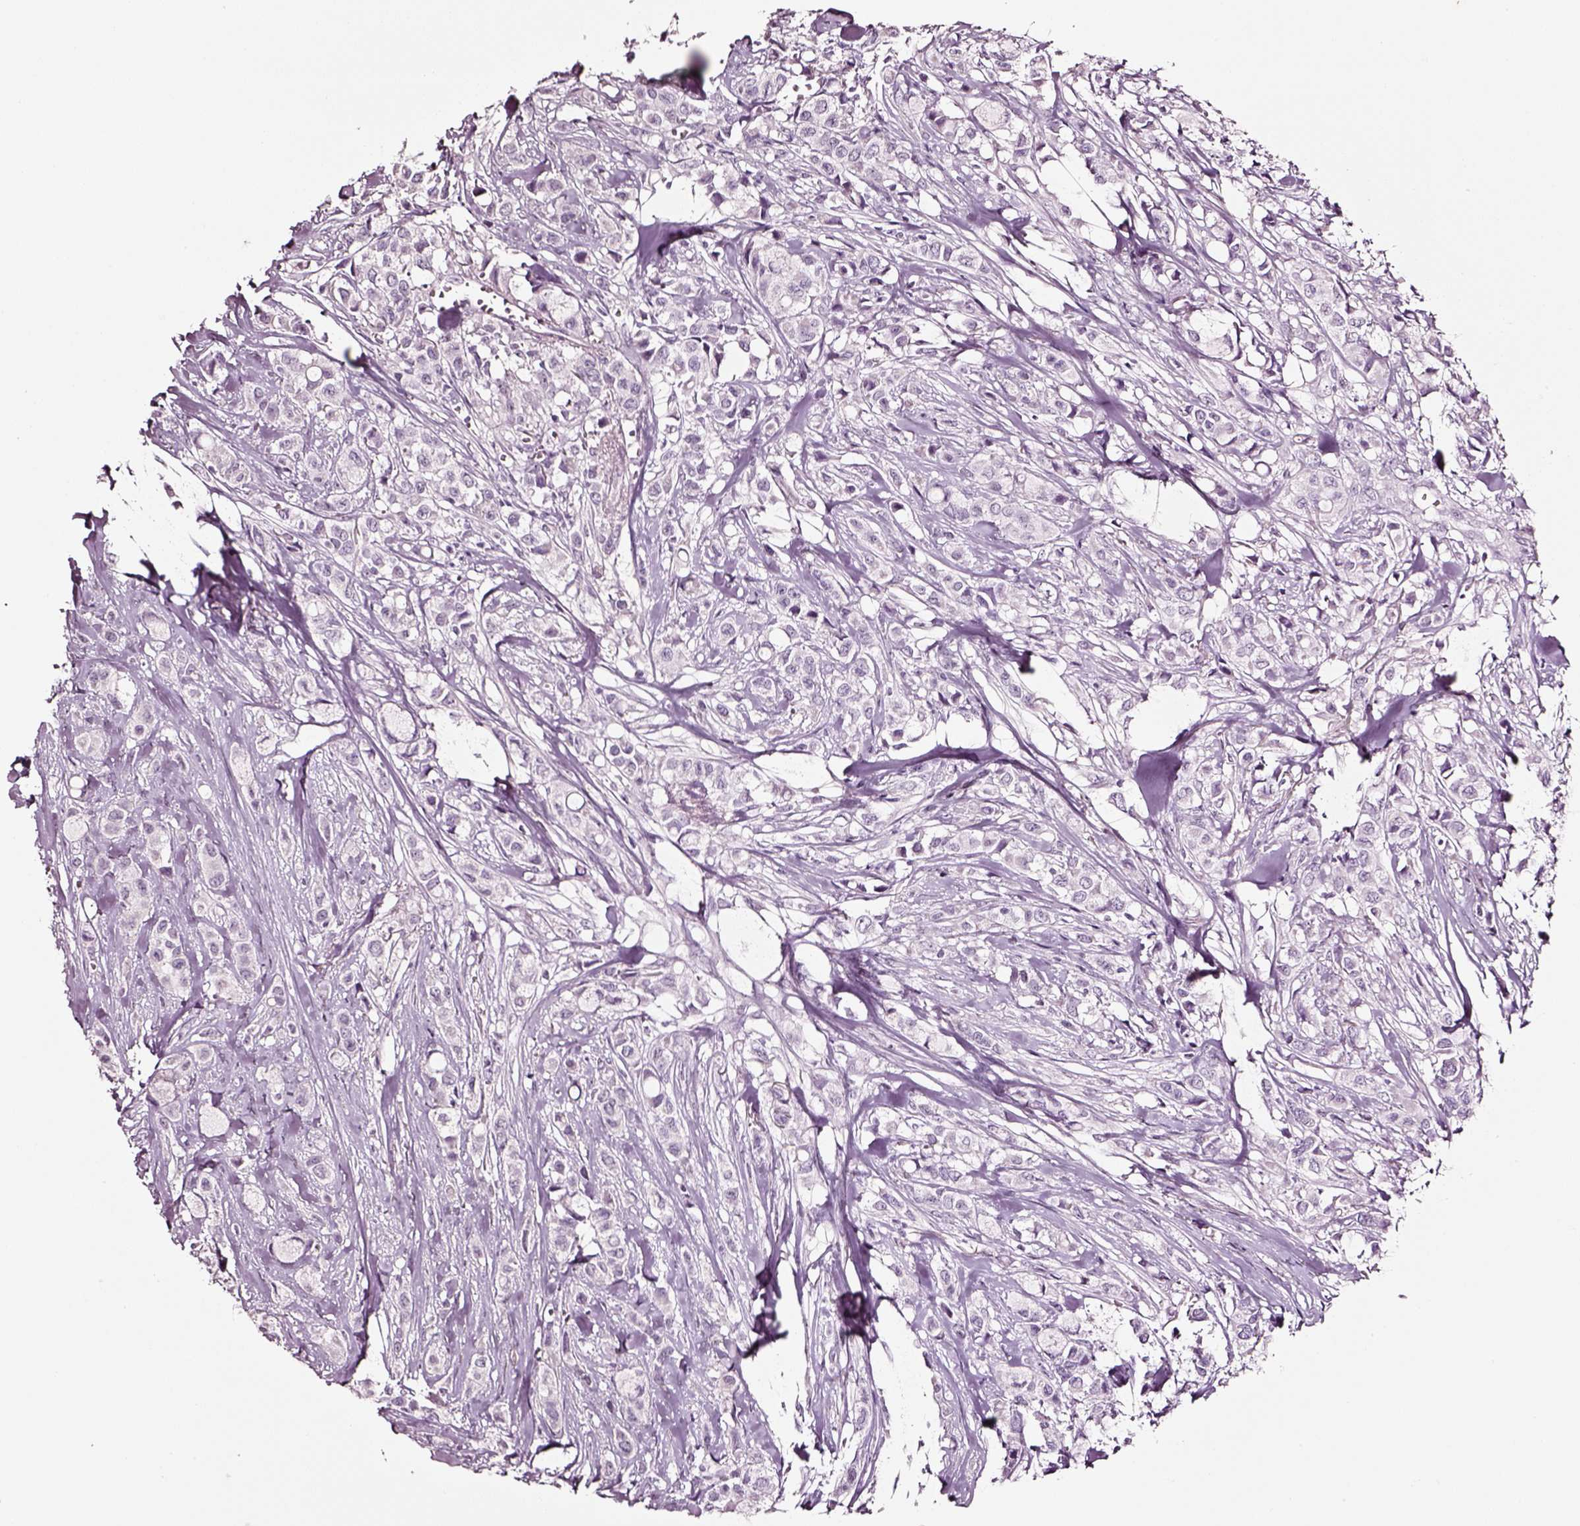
{"staining": {"intensity": "negative", "quantity": "none", "location": "none"}, "tissue": "breast cancer", "cell_type": "Tumor cells", "image_type": "cancer", "snomed": [{"axis": "morphology", "description": "Duct carcinoma"}, {"axis": "topography", "description": "Breast"}], "caption": "The micrograph displays no significant positivity in tumor cells of breast cancer (invasive ductal carcinoma). Brightfield microscopy of immunohistochemistry (IHC) stained with DAB (3,3'-diaminobenzidine) (brown) and hematoxylin (blue), captured at high magnification.", "gene": "SMIM17", "patient": {"sex": "female", "age": 85}}